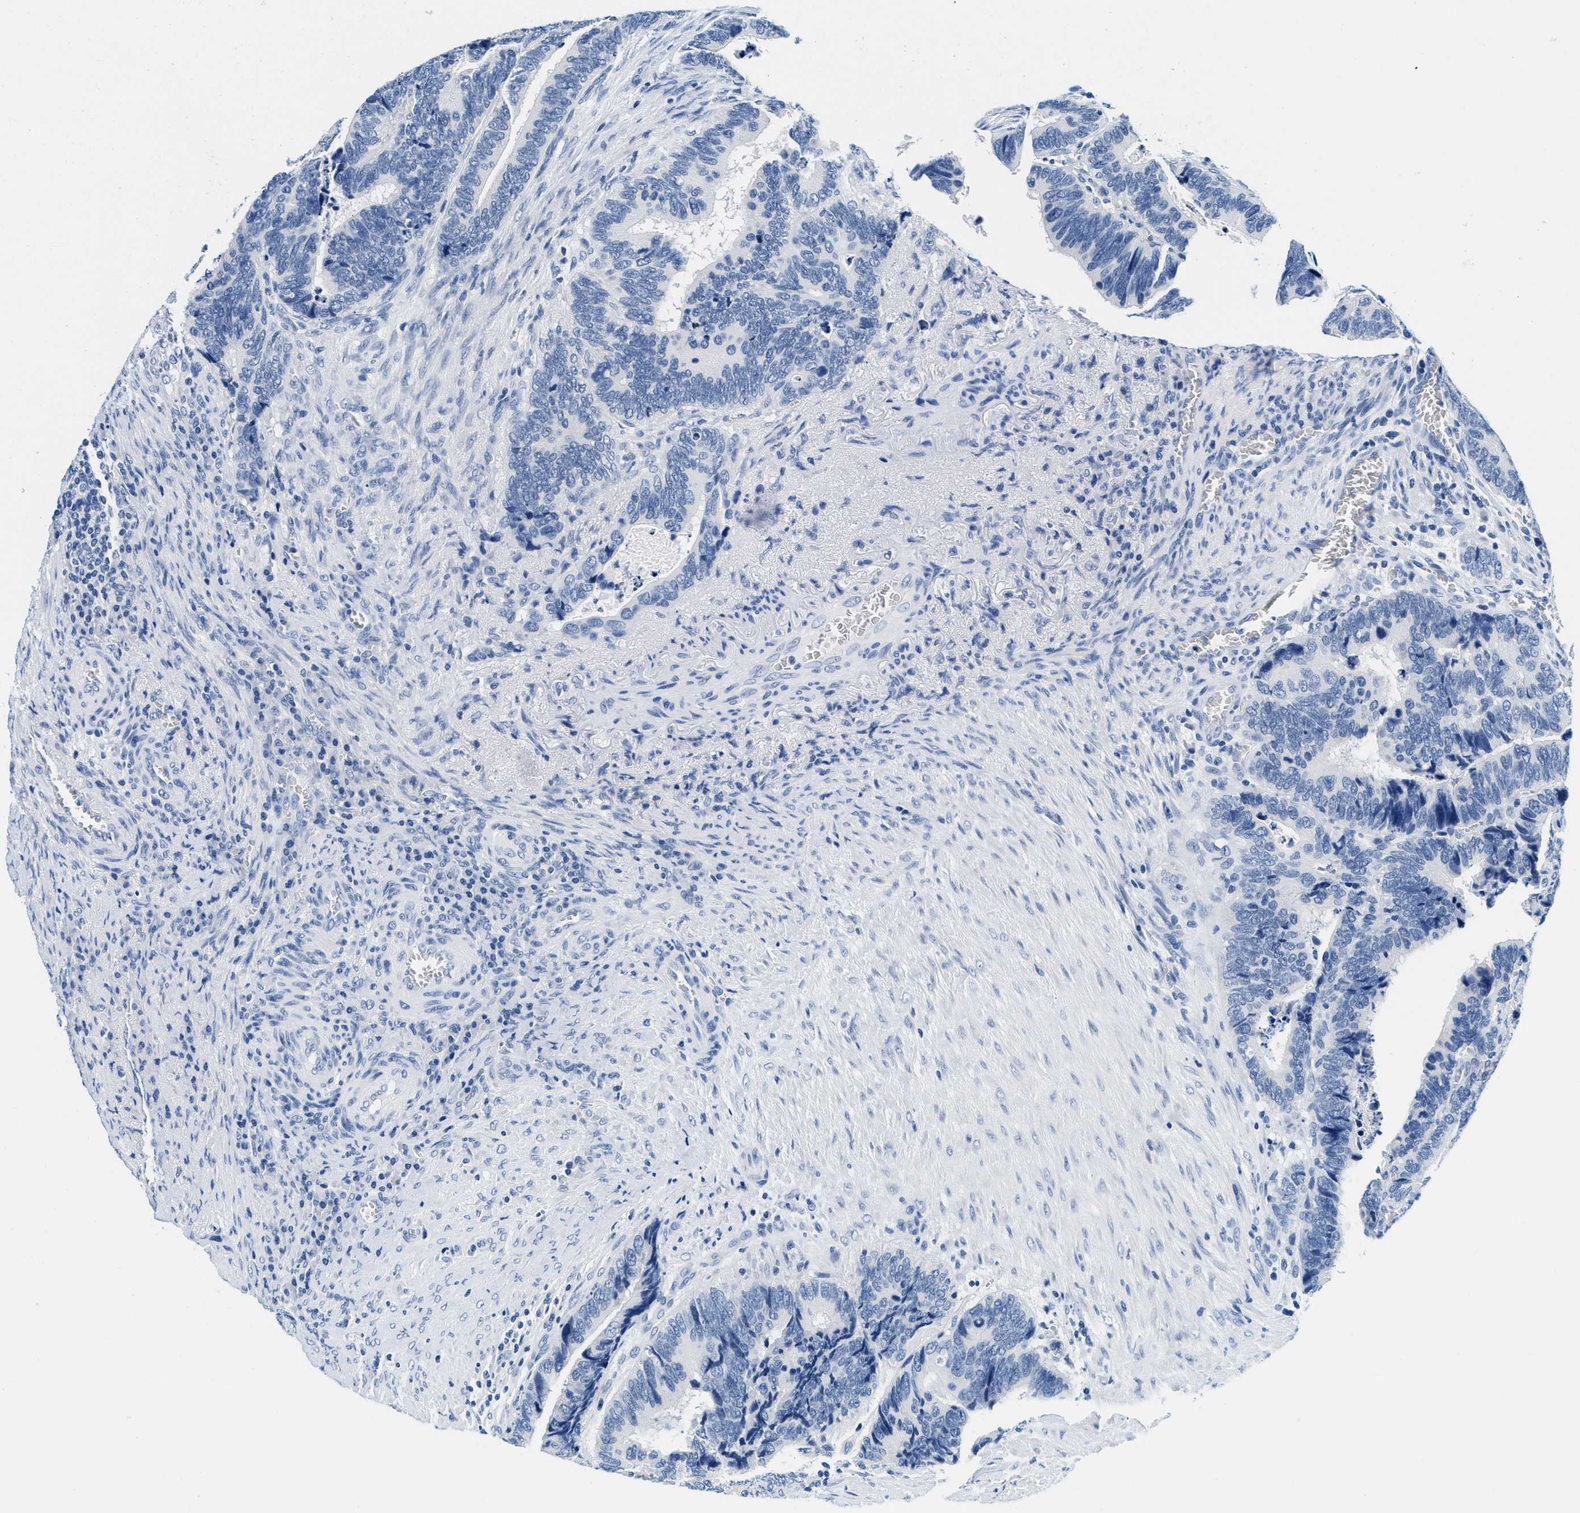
{"staining": {"intensity": "negative", "quantity": "none", "location": "none"}, "tissue": "colorectal cancer", "cell_type": "Tumor cells", "image_type": "cancer", "snomed": [{"axis": "morphology", "description": "Adenocarcinoma, NOS"}, {"axis": "topography", "description": "Colon"}], "caption": "This histopathology image is of colorectal cancer stained with IHC to label a protein in brown with the nuclei are counter-stained blue. There is no staining in tumor cells.", "gene": "GSTM3", "patient": {"sex": "male", "age": 72}}